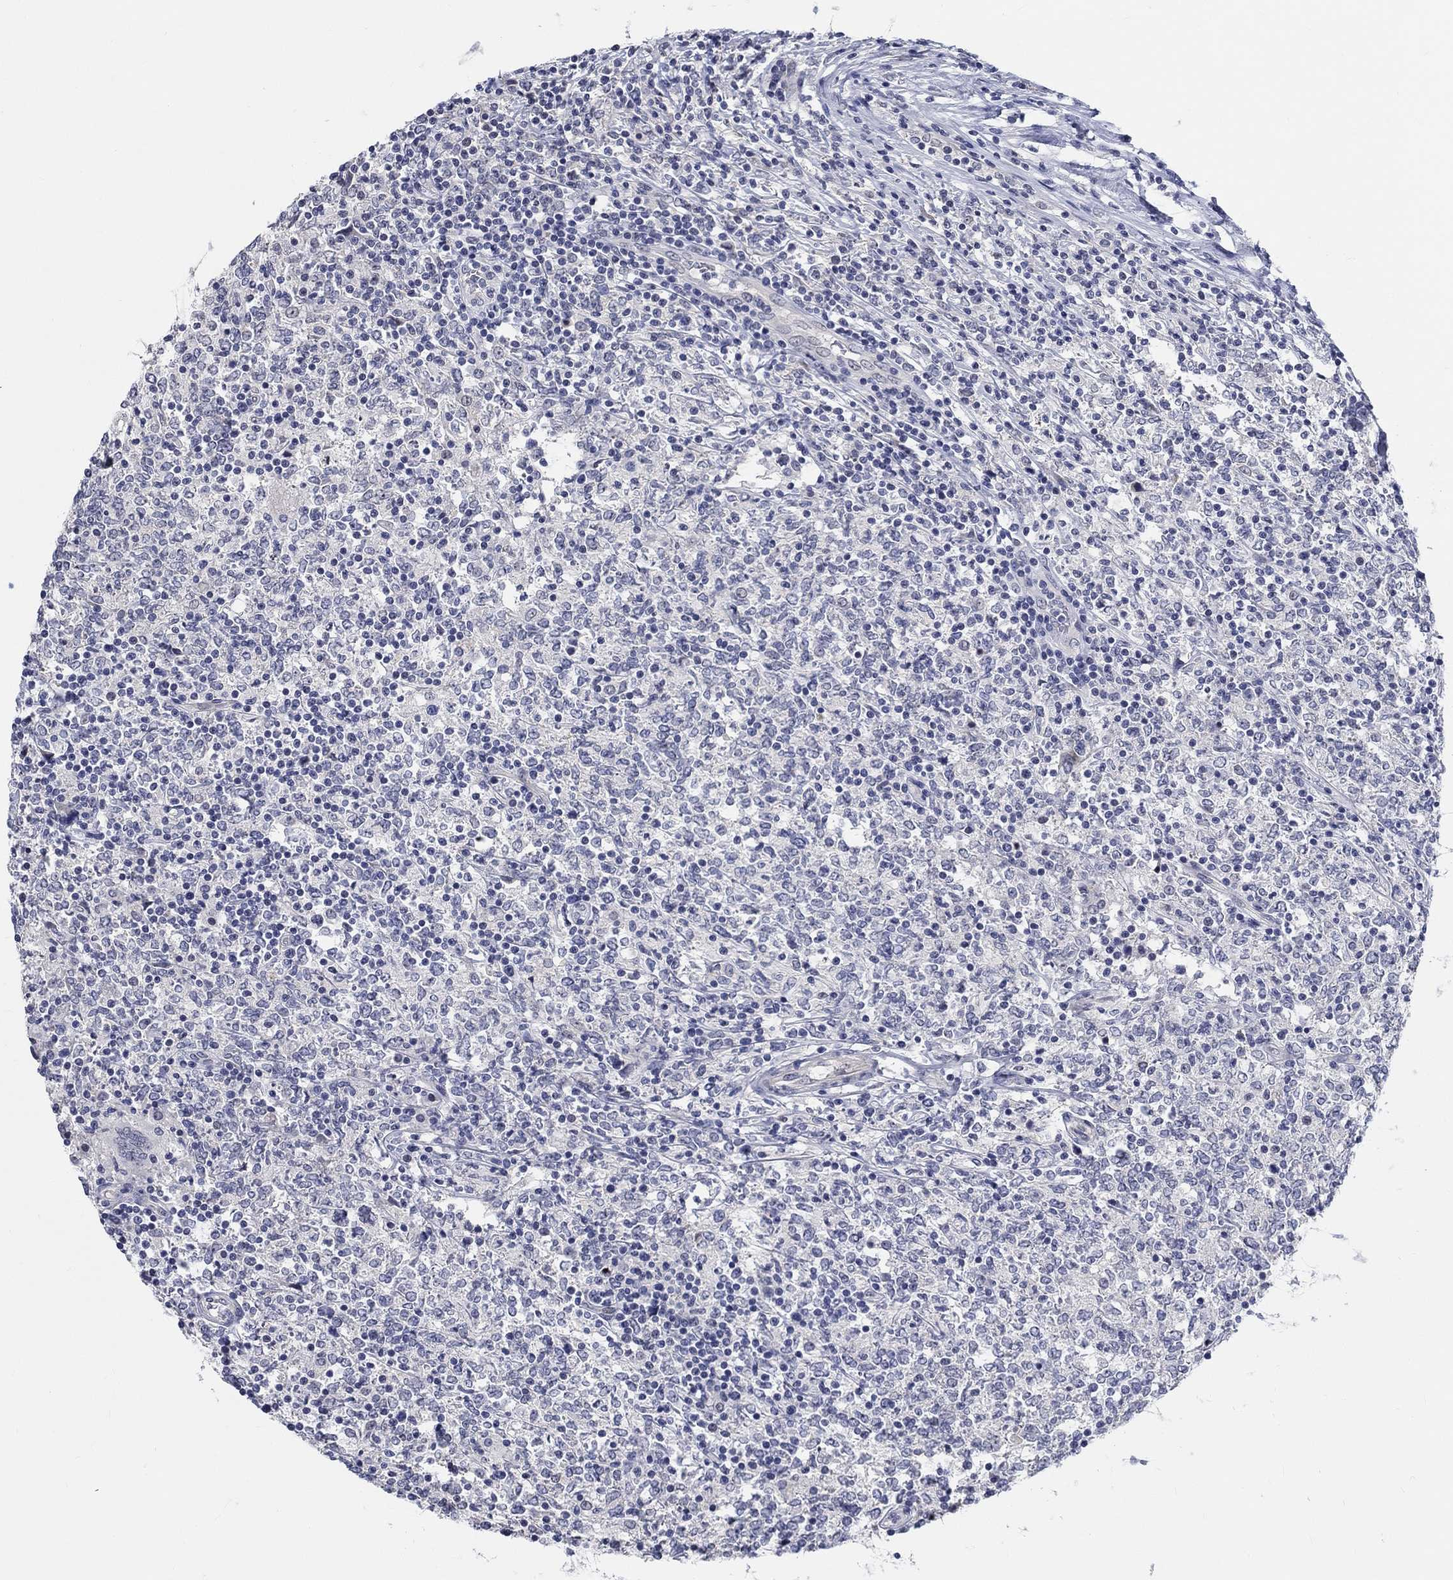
{"staining": {"intensity": "negative", "quantity": "none", "location": "none"}, "tissue": "lymphoma", "cell_type": "Tumor cells", "image_type": "cancer", "snomed": [{"axis": "morphology", "description": "Malignant lymphoma, non-Hodgkin's type, High grade"}, {"axis": "topography", "description": "Lymph node"}], "caption": "The histopathology image shows no staining of tumor cells in malignant lymphoma, non-Hodgkin's type (high-grade).", "gene": "SMIM18", "patient": {"sex": "female", "age": 84}}